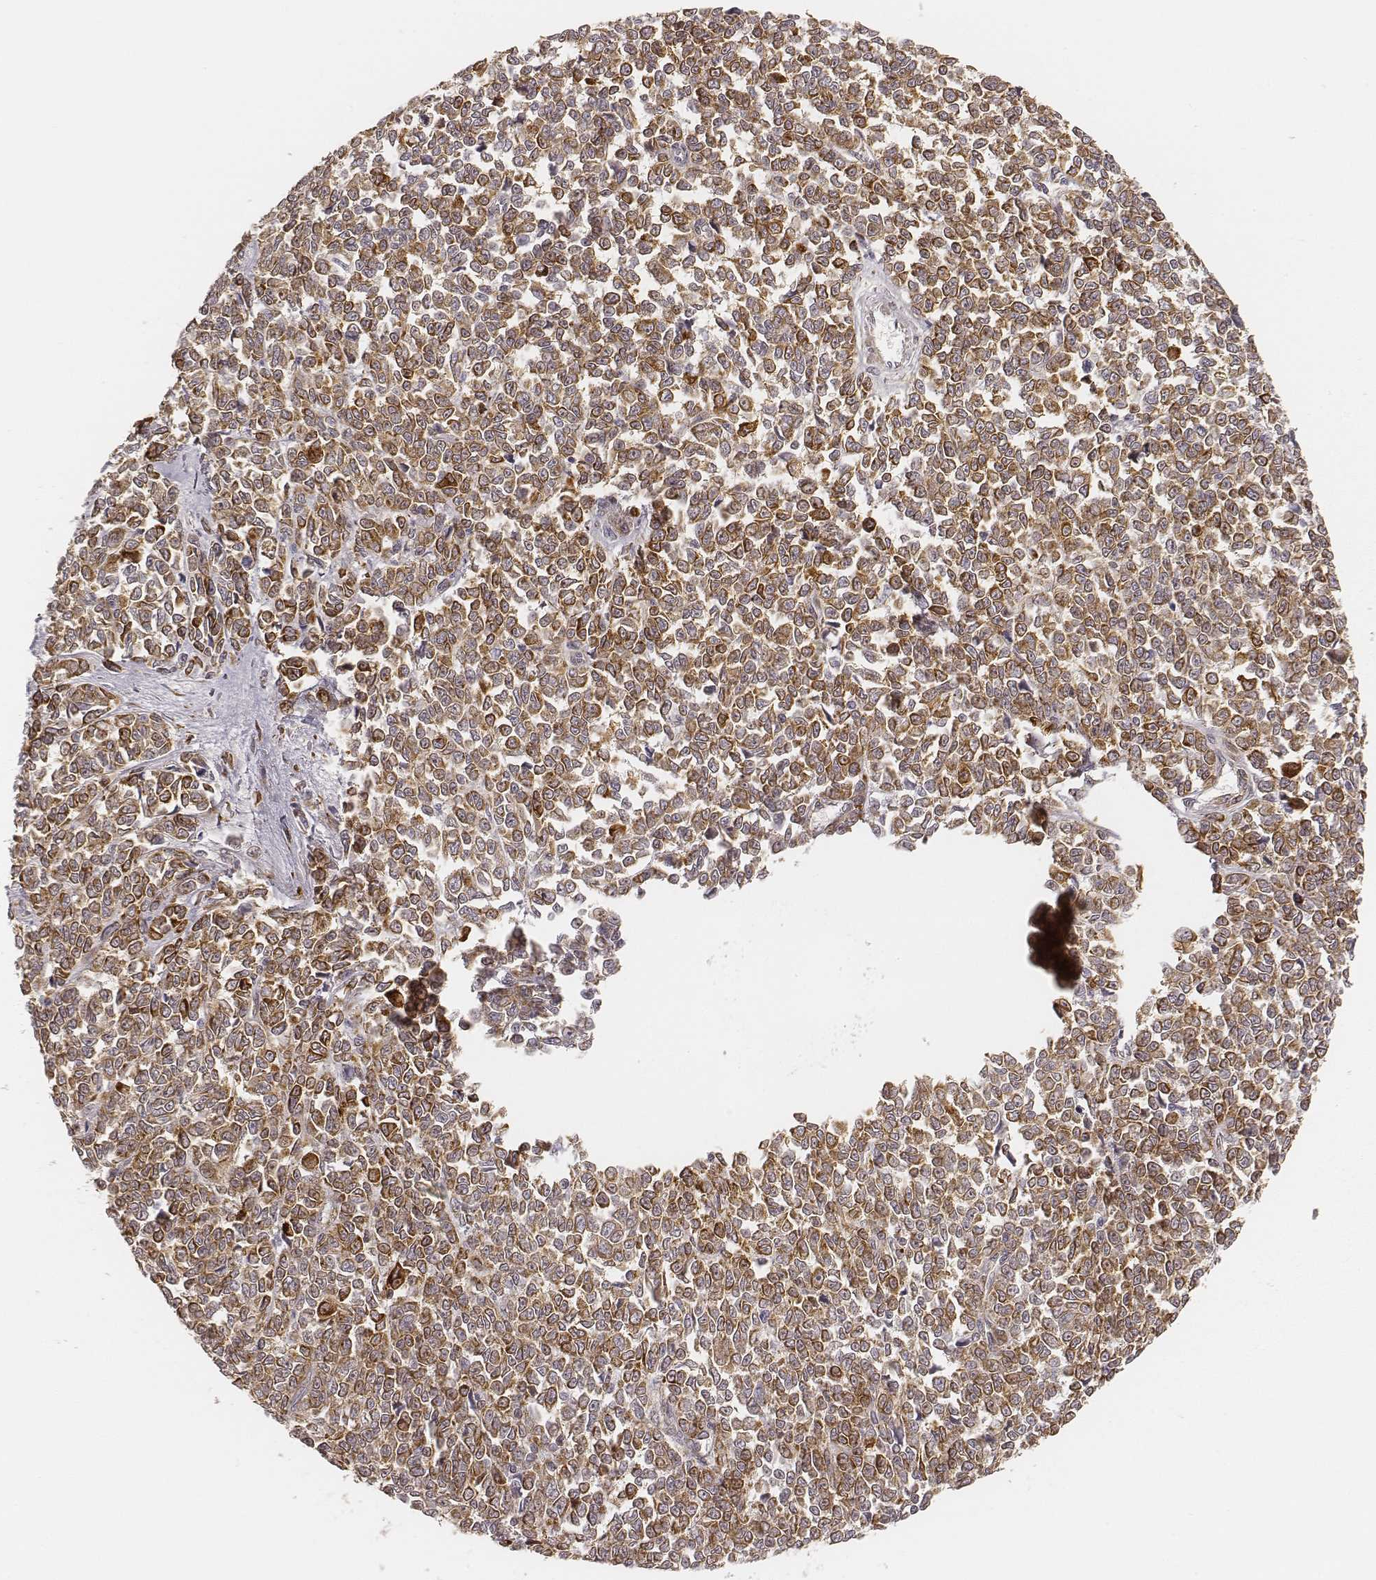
{"staining": {"intensity": "moderate", "quantity": "25%-75%", "location": "cytoplasmic/membranous"}, "tissue": "melanoma", "cell_type": "Tumor cells", "image_type": "cancer", "snomed": [{"axis": "morphology", "description": "Malignant melanoma, NOS"}, {"axis": "topography", "description": "Skin"}], "caption": "Tumor cells display medium levels of moderate cytoplasmic/membranous expression in approximately 25%-75% of cells in human malignant melanoma.", "gene": "GORASP2", "patient": {"sex": "female", "age": 95}}